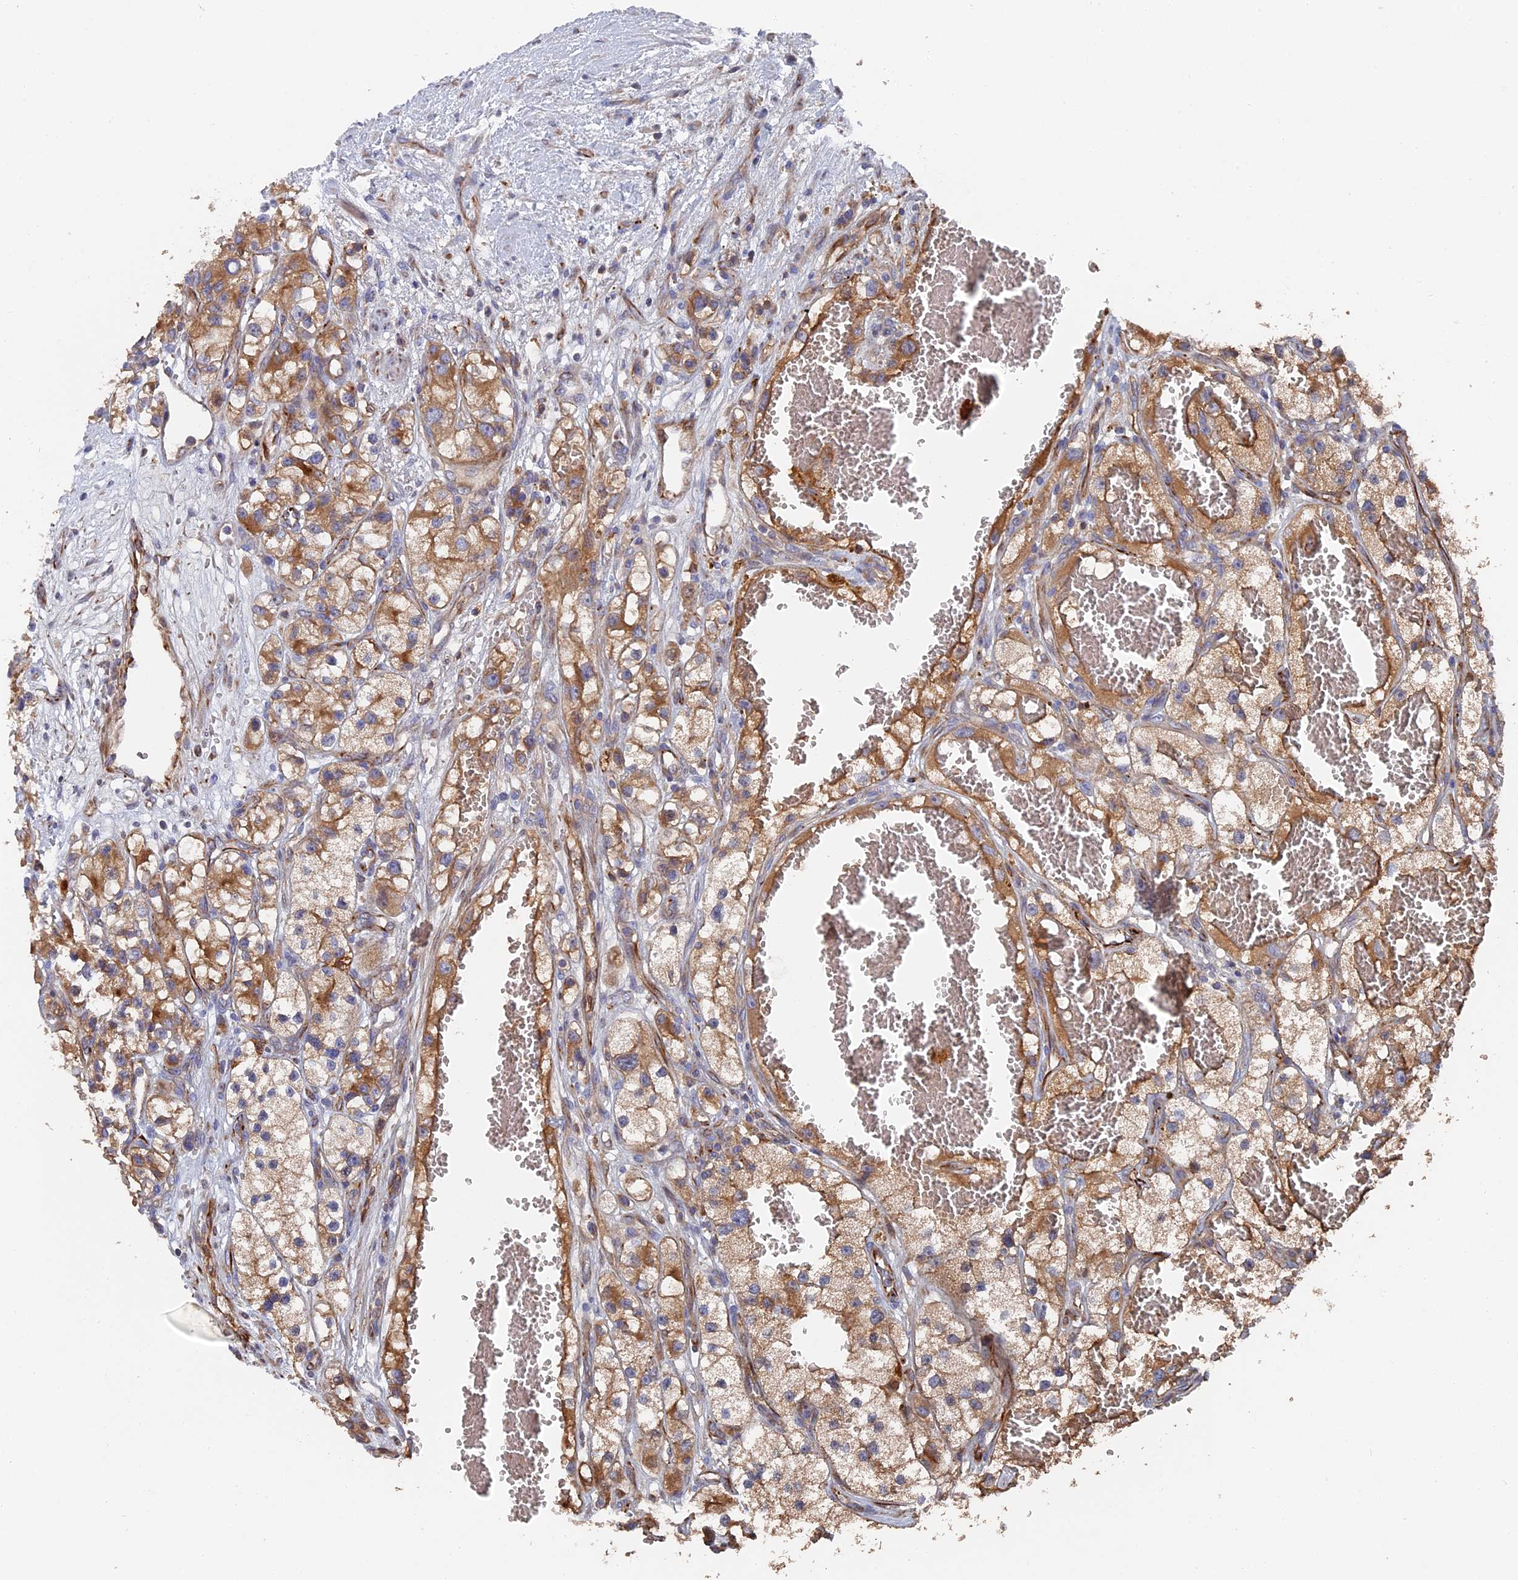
{"staining": {"intensity": "moderate", "quantity": ">75%", "location": "cytoplasmic/membranous"}, "tissue": "renal cancer", "cell_type": "Tumor cells", "image_type": "cancer", "snomed": [{"axis": "morphology", "description": "Adenocarcinoma, NOS"}, {"axis": "topography", "description": "Kidney"}], "caption": "Renal cancer stained for a protein (brown) shows moderate cytoplasmic/membranous positive expression in approximately >75% of tumor cells.", "gene": "SMG9", "patient": {"sex": "female", "age": 57}}